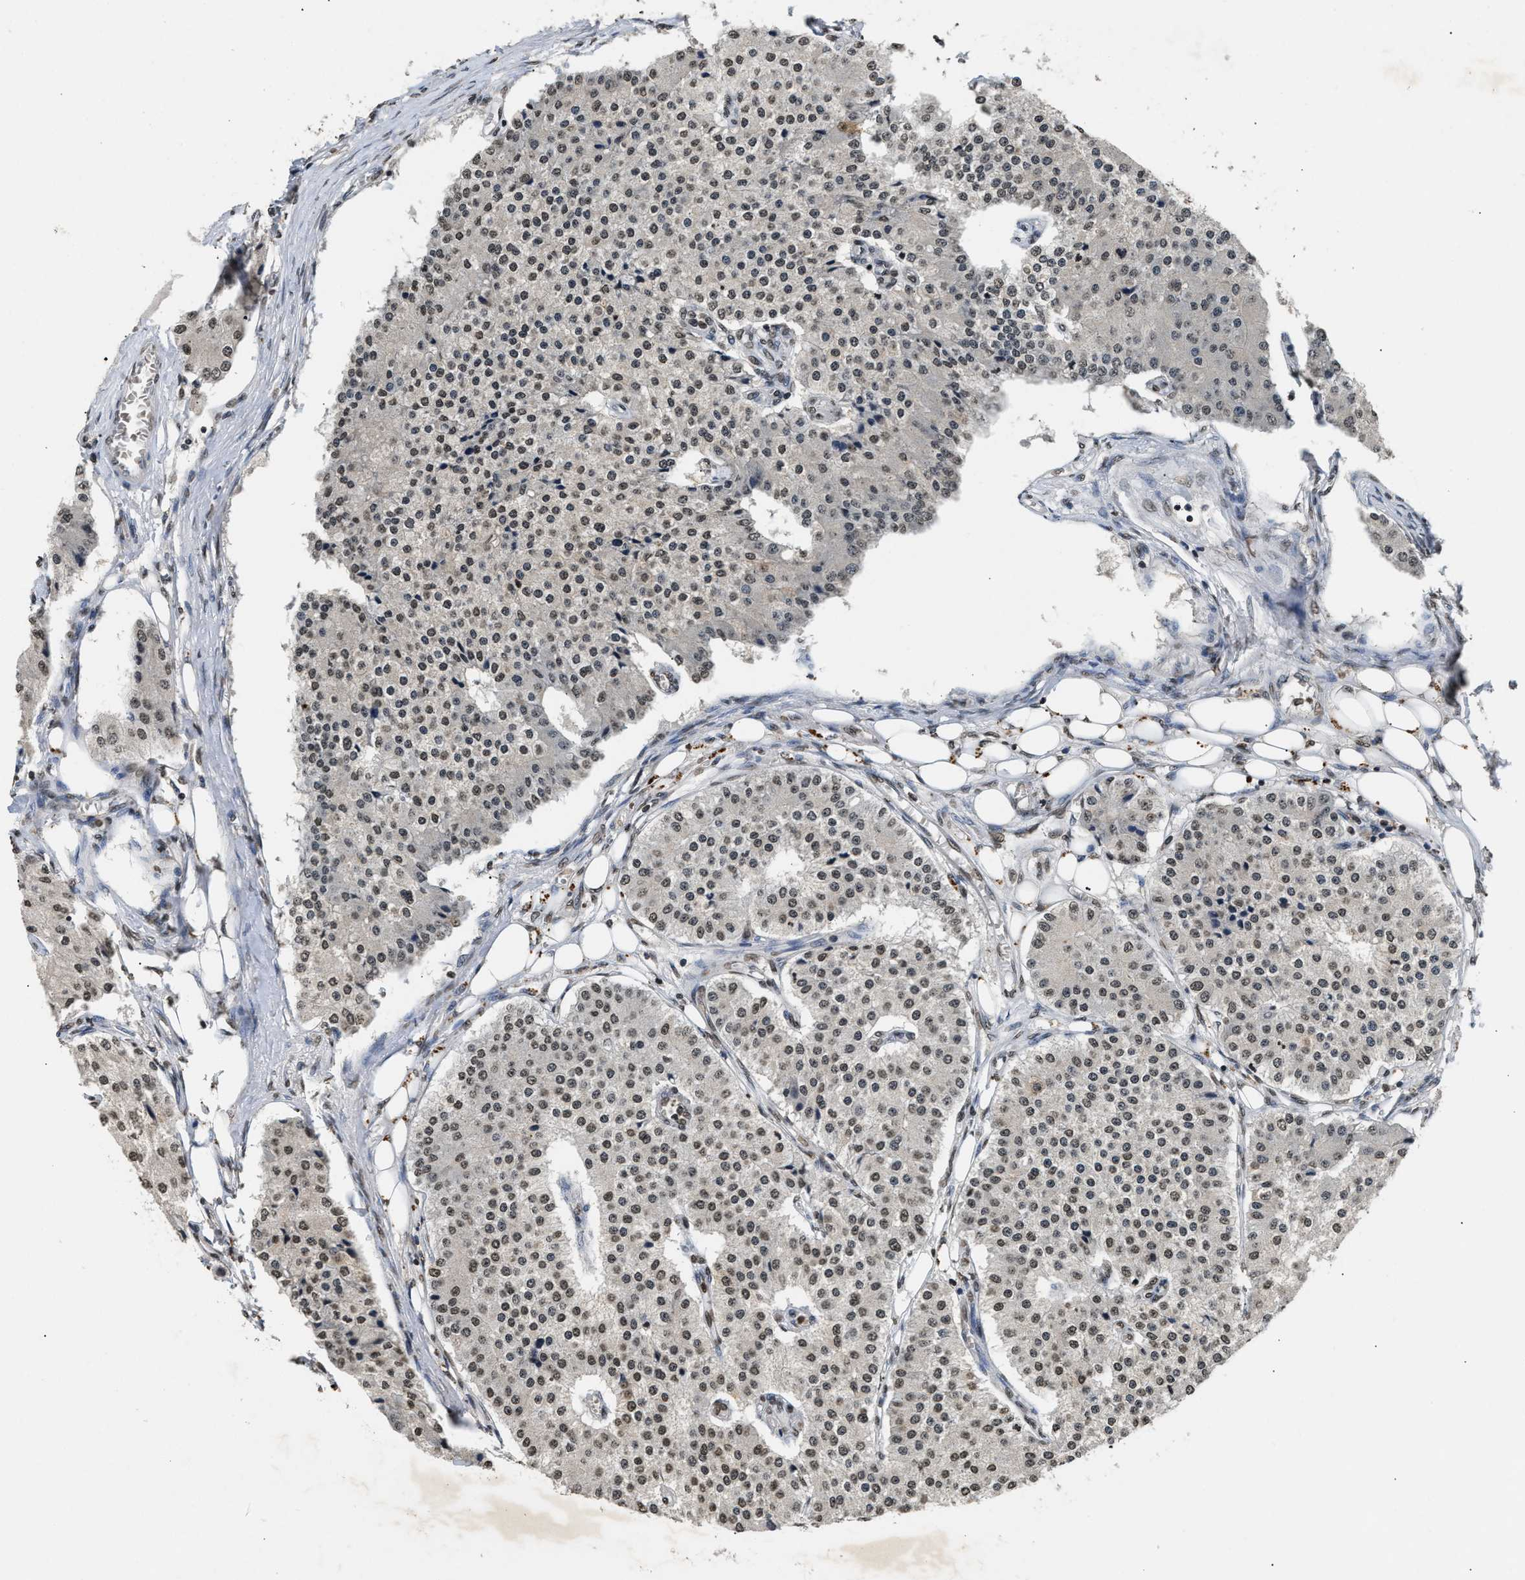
{"staining": {"intensity": "weak", "quantity": ">75%", "location": "nuclear"}, "tissue": "carcinoid", "cell_type": "Tumor cells", "image_type": "cancer", "snomed": [{"axis": "morphology", "description": "Carcinoid, malignant, NOS"}, {"axis": "topography", "description": "Colon"}], "caption": "Immunohistochemical staining of human carcinoid (malignant) demonstrates low levels of weak nuclear protein expression in about >75% of tumor cells.", "gene": "DNASE1L3", "patient": {"sex": "female", "age": 52}}